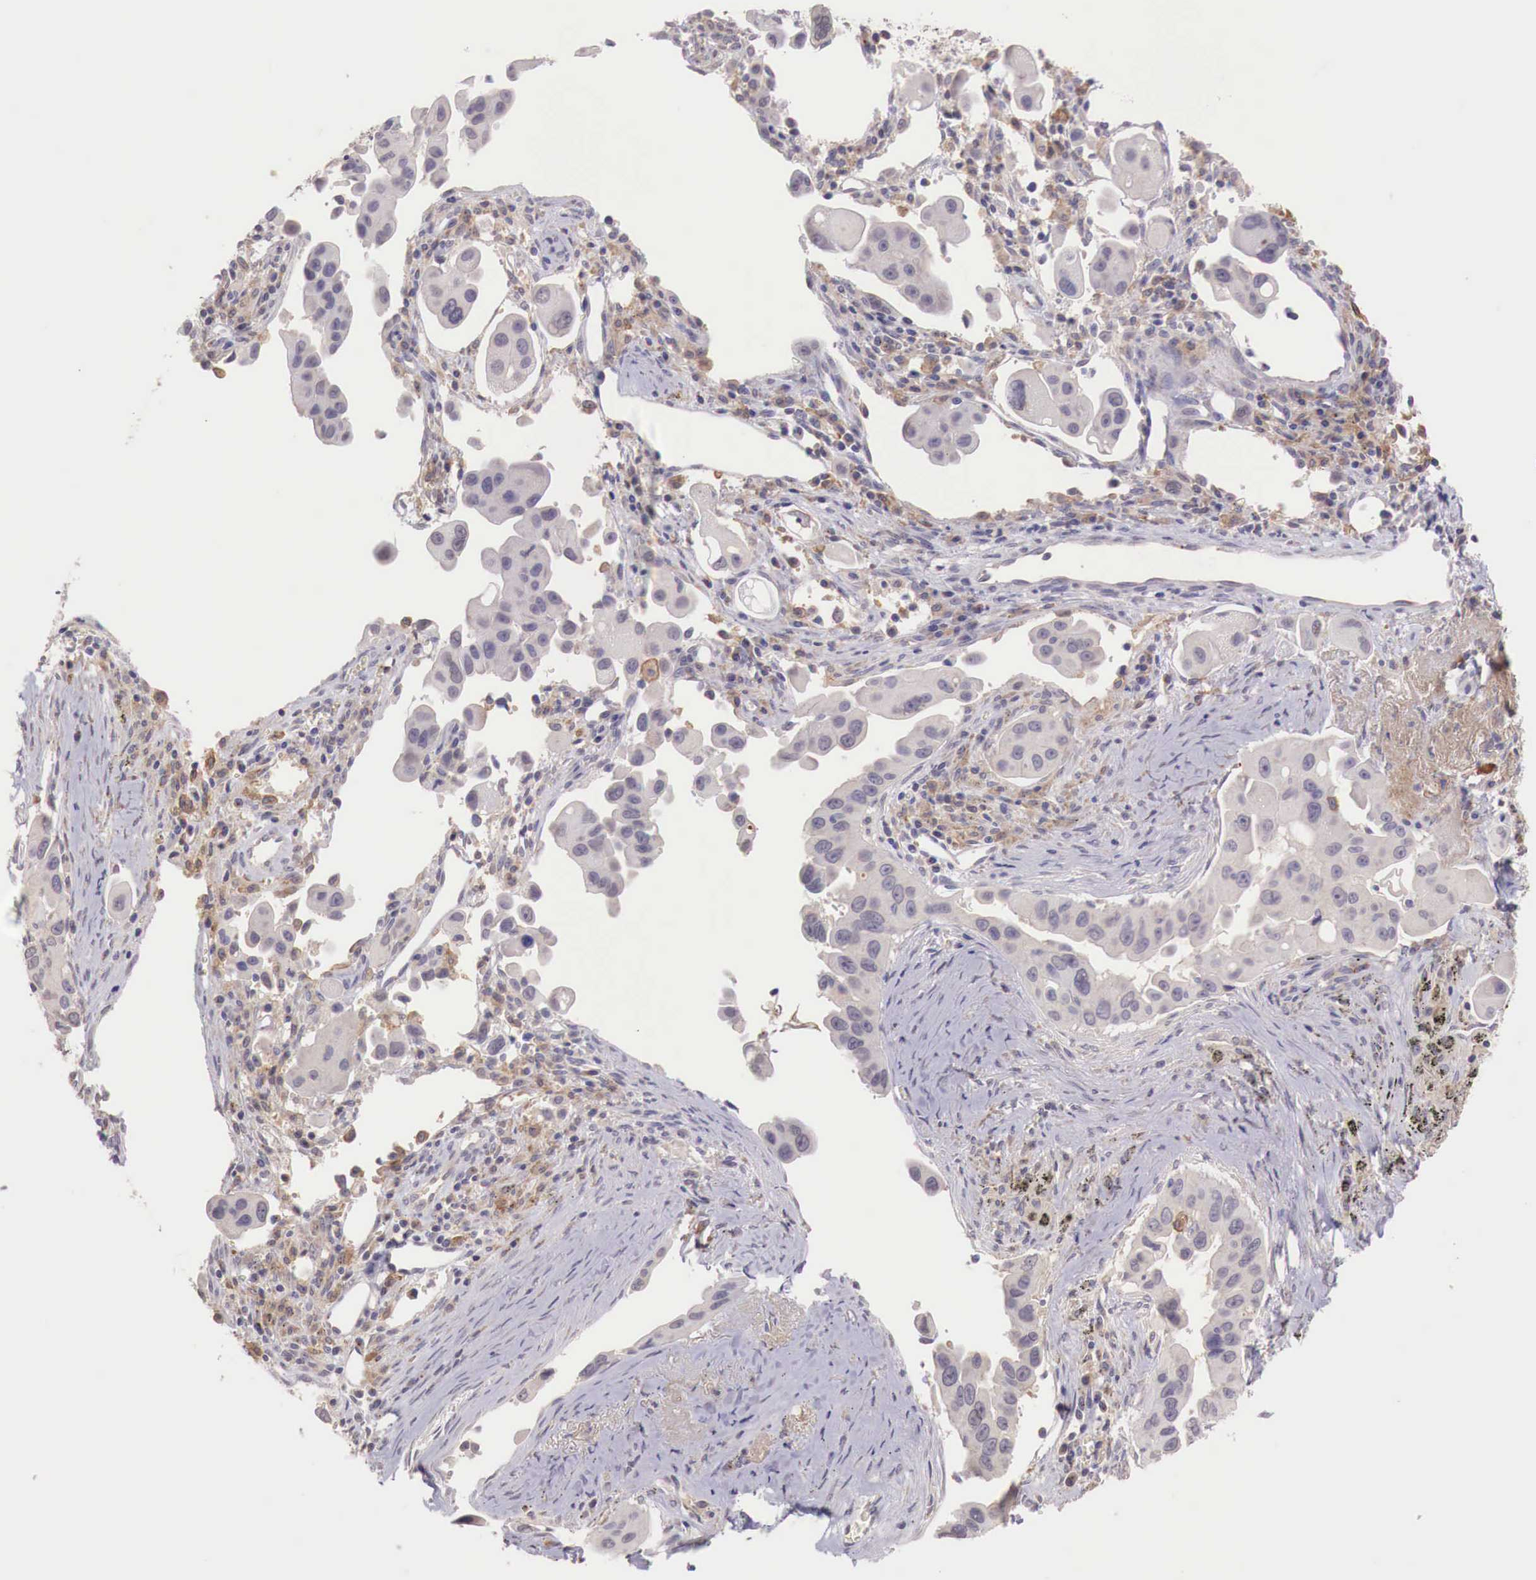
{"staining": {"intensity": "negative", "quantity": "none", "location": "none"}, "tissue": "lung cancer", "cell_type": "Tumor cells", "image_type": "cancer", "snomed": [{"axis": "morphology", "description": "Adenocarcinoma, NOS"}, {"axis": "topography", "description": "Lung"}], "caption": "There is no significant expression in tumor cells of lung cancer.", "gene": "CHRDL1", "patient": {"sex": "male", "age": 68}}